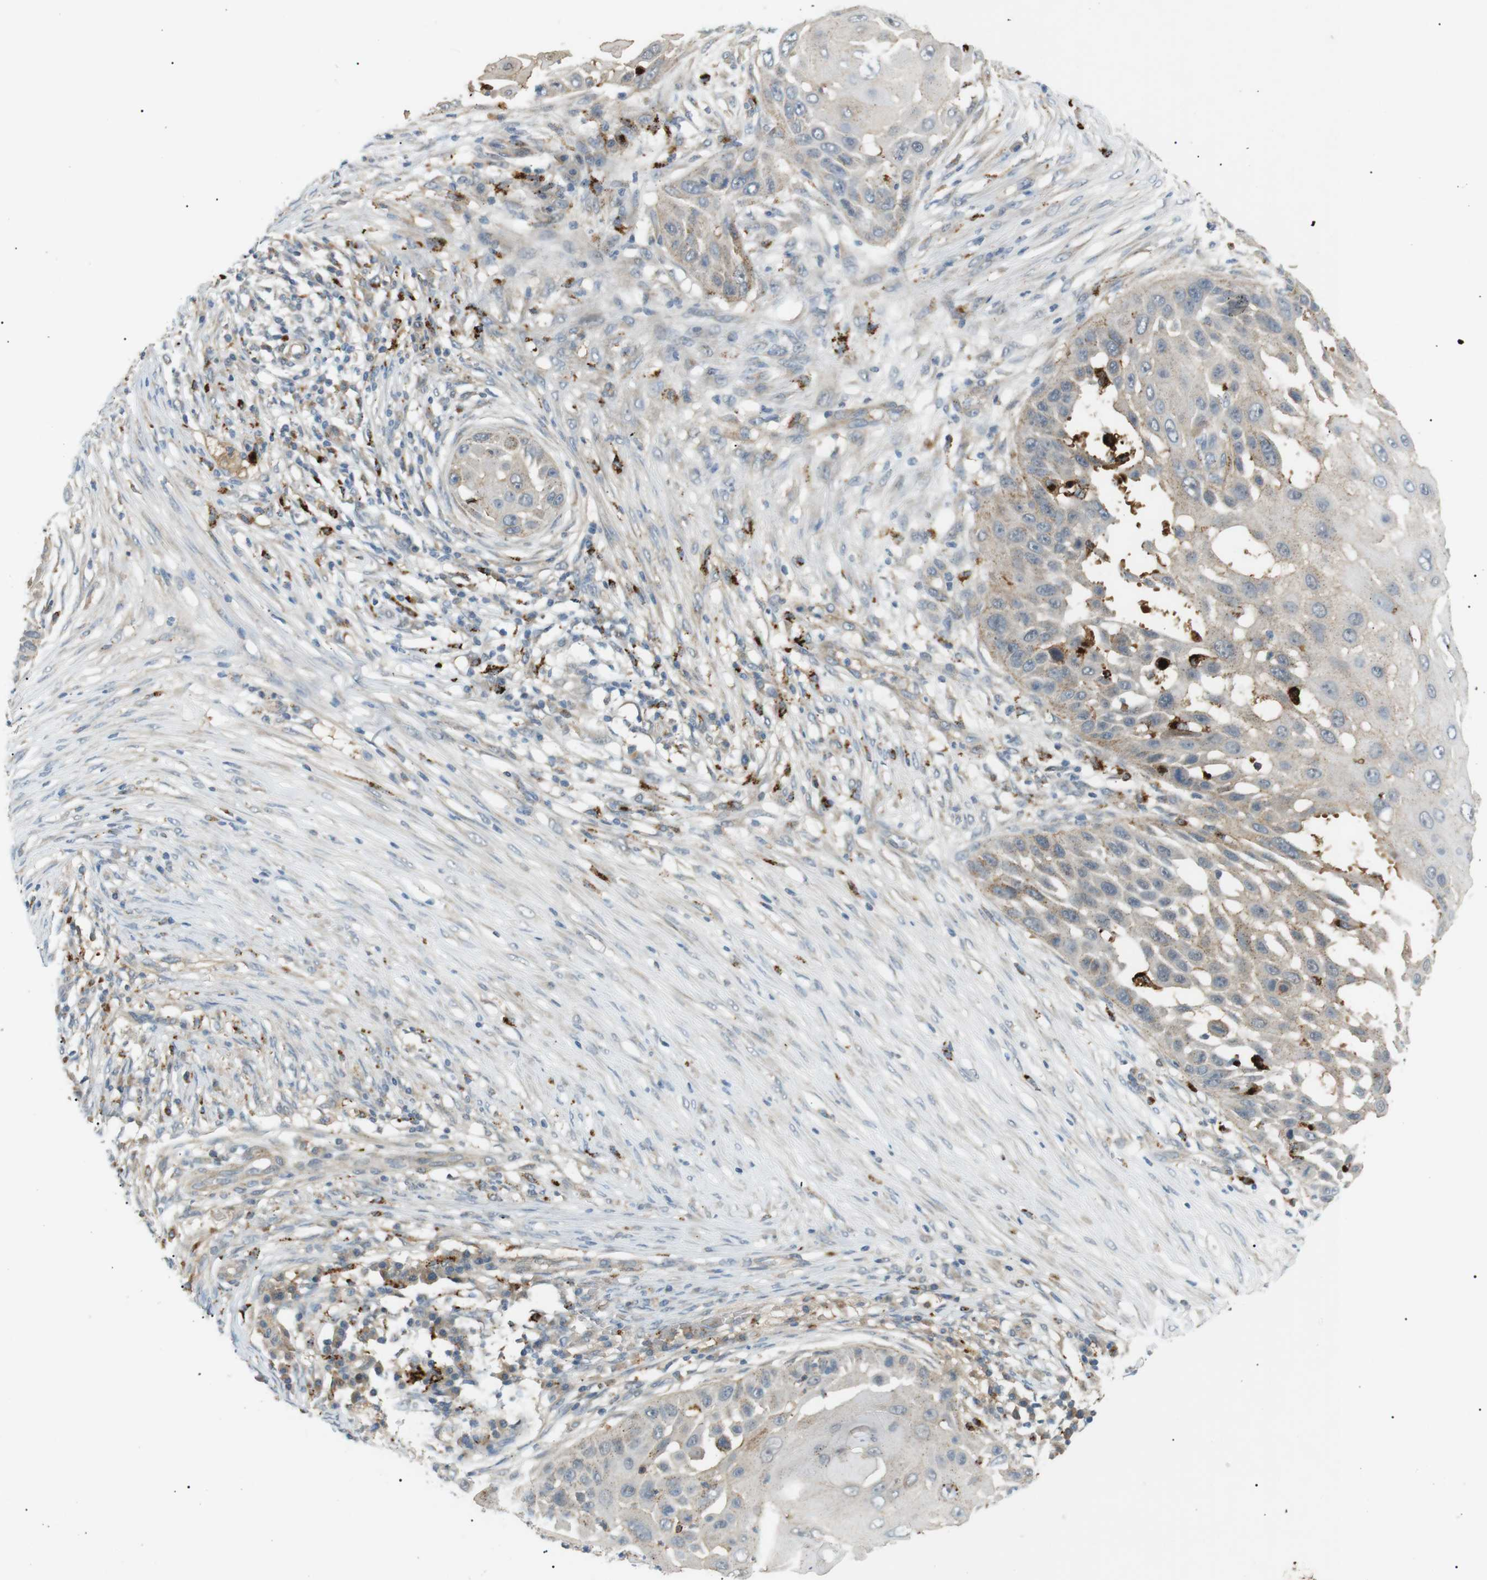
{"staining": {"intensity": "weak", "quantity": "25%-75%", "location": "cytoplasmic/membranous"}, "tissue": "skin cancer", "cell_type": "Tumor cells", "image_type": "cancer", "snomed": [{"axis": "morphology", "description": "Squamous cell carcinoma, NOS"}, {"axis": "topography", "description": "Skin"}], "caption": "This photomicrograph displays immunohistochemistry staining of human squamous cell carcinoma (skin), with low weak cytoplasmic/membranous expression in about 25%-75% of tumor cells.", "gene": "B4GALNT2", "patient": {"sex": "female", "age": 44}}